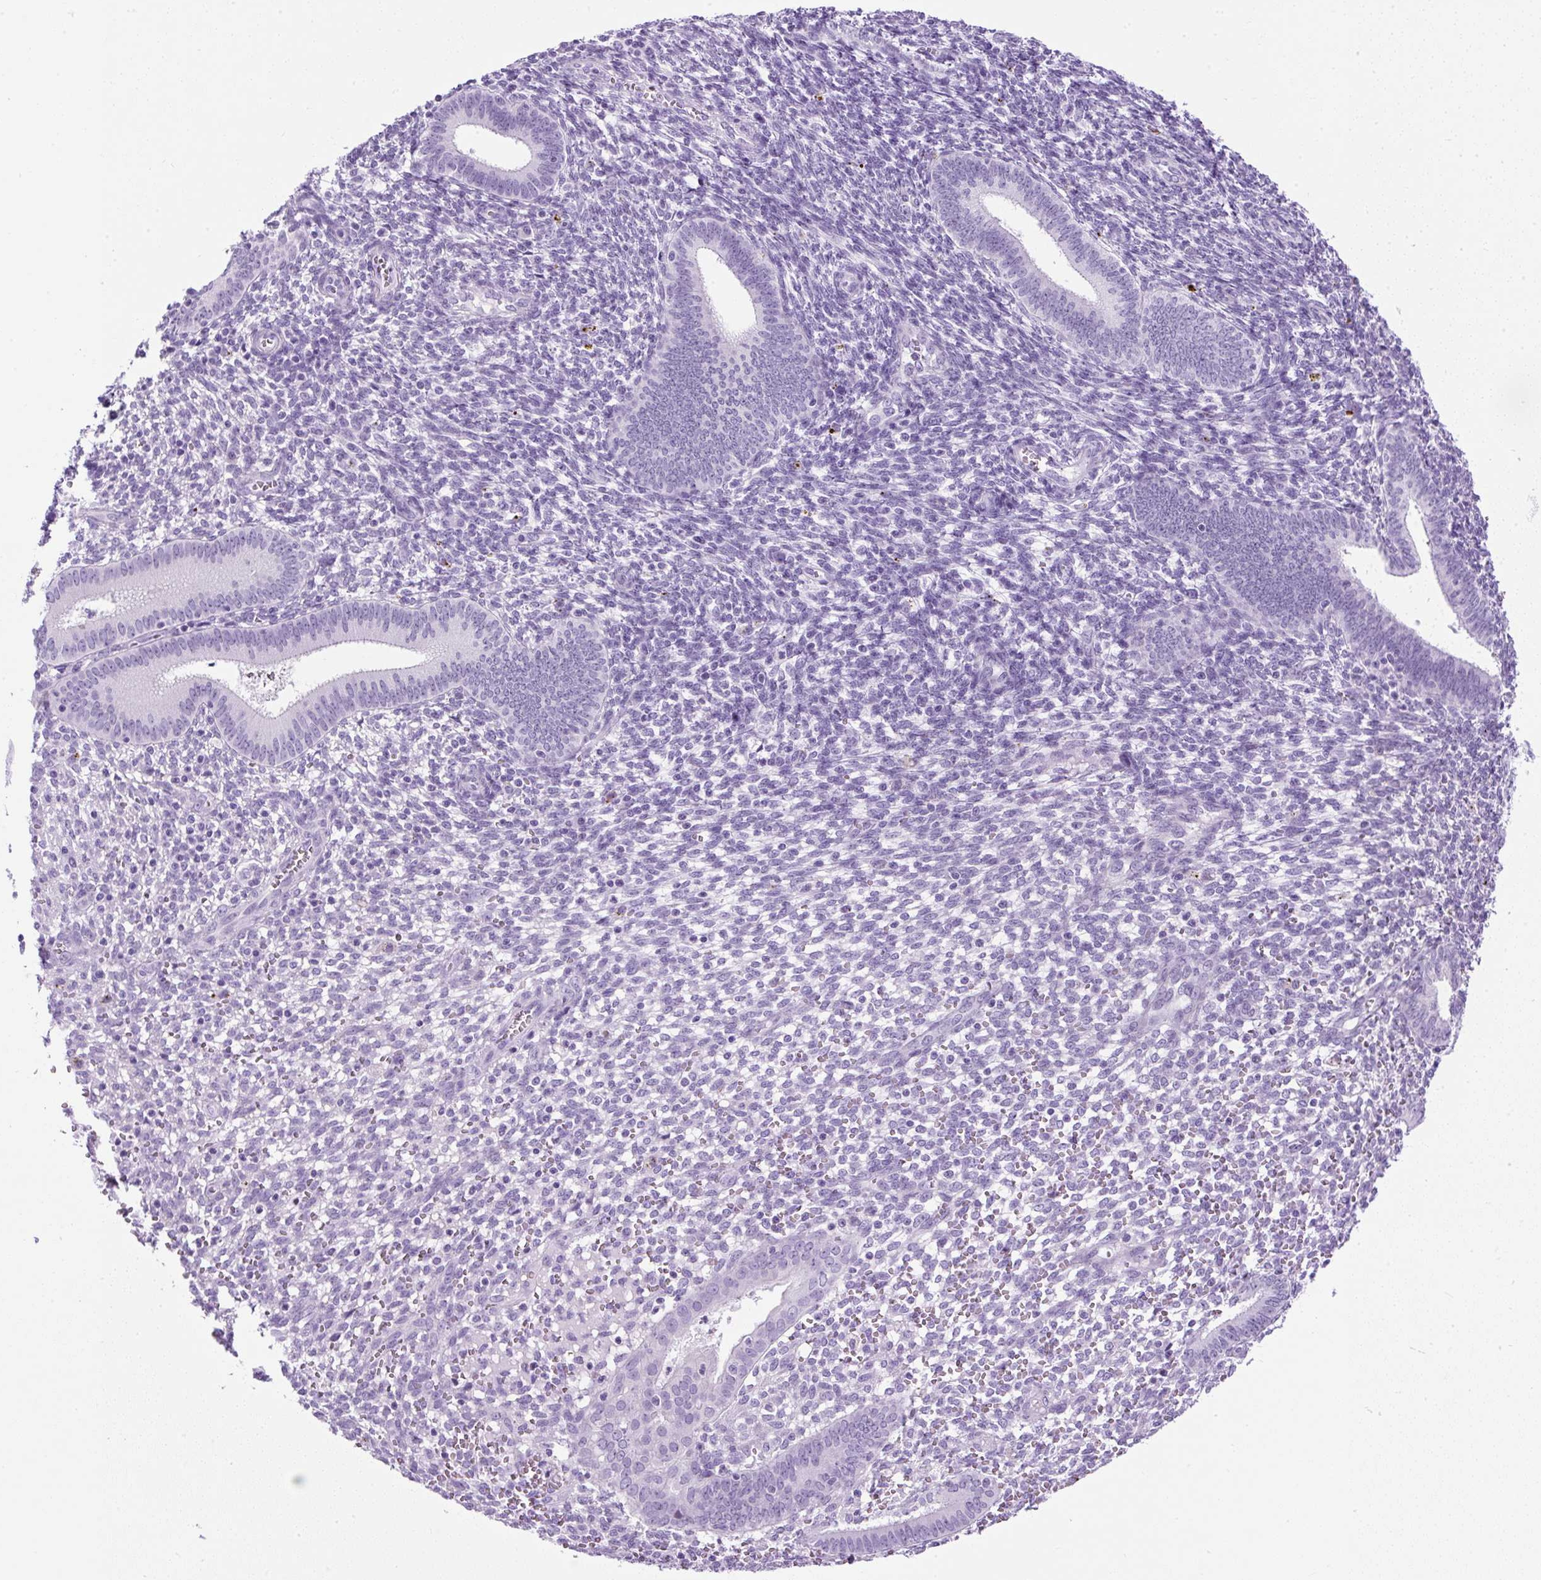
{"staining": {"intensity": "negative", "quantity": "none", "location": "none"}, "tissue": "endometrium", "cell_type": "Cells in endometrial stroma", "image_type": "normal", "snomed": [{"axis": "morphology", "description": "Normal tissue, NOS"}, {"axis": "topography", "description": "Endometrium"}], "caption": "This is an immunohistochemistry micrograph of unremarkable human endometrium. There is no expression in cells in endometrial stroma.", "gene": "UPP1", "patient": {"sex": "female", "age": 41}}